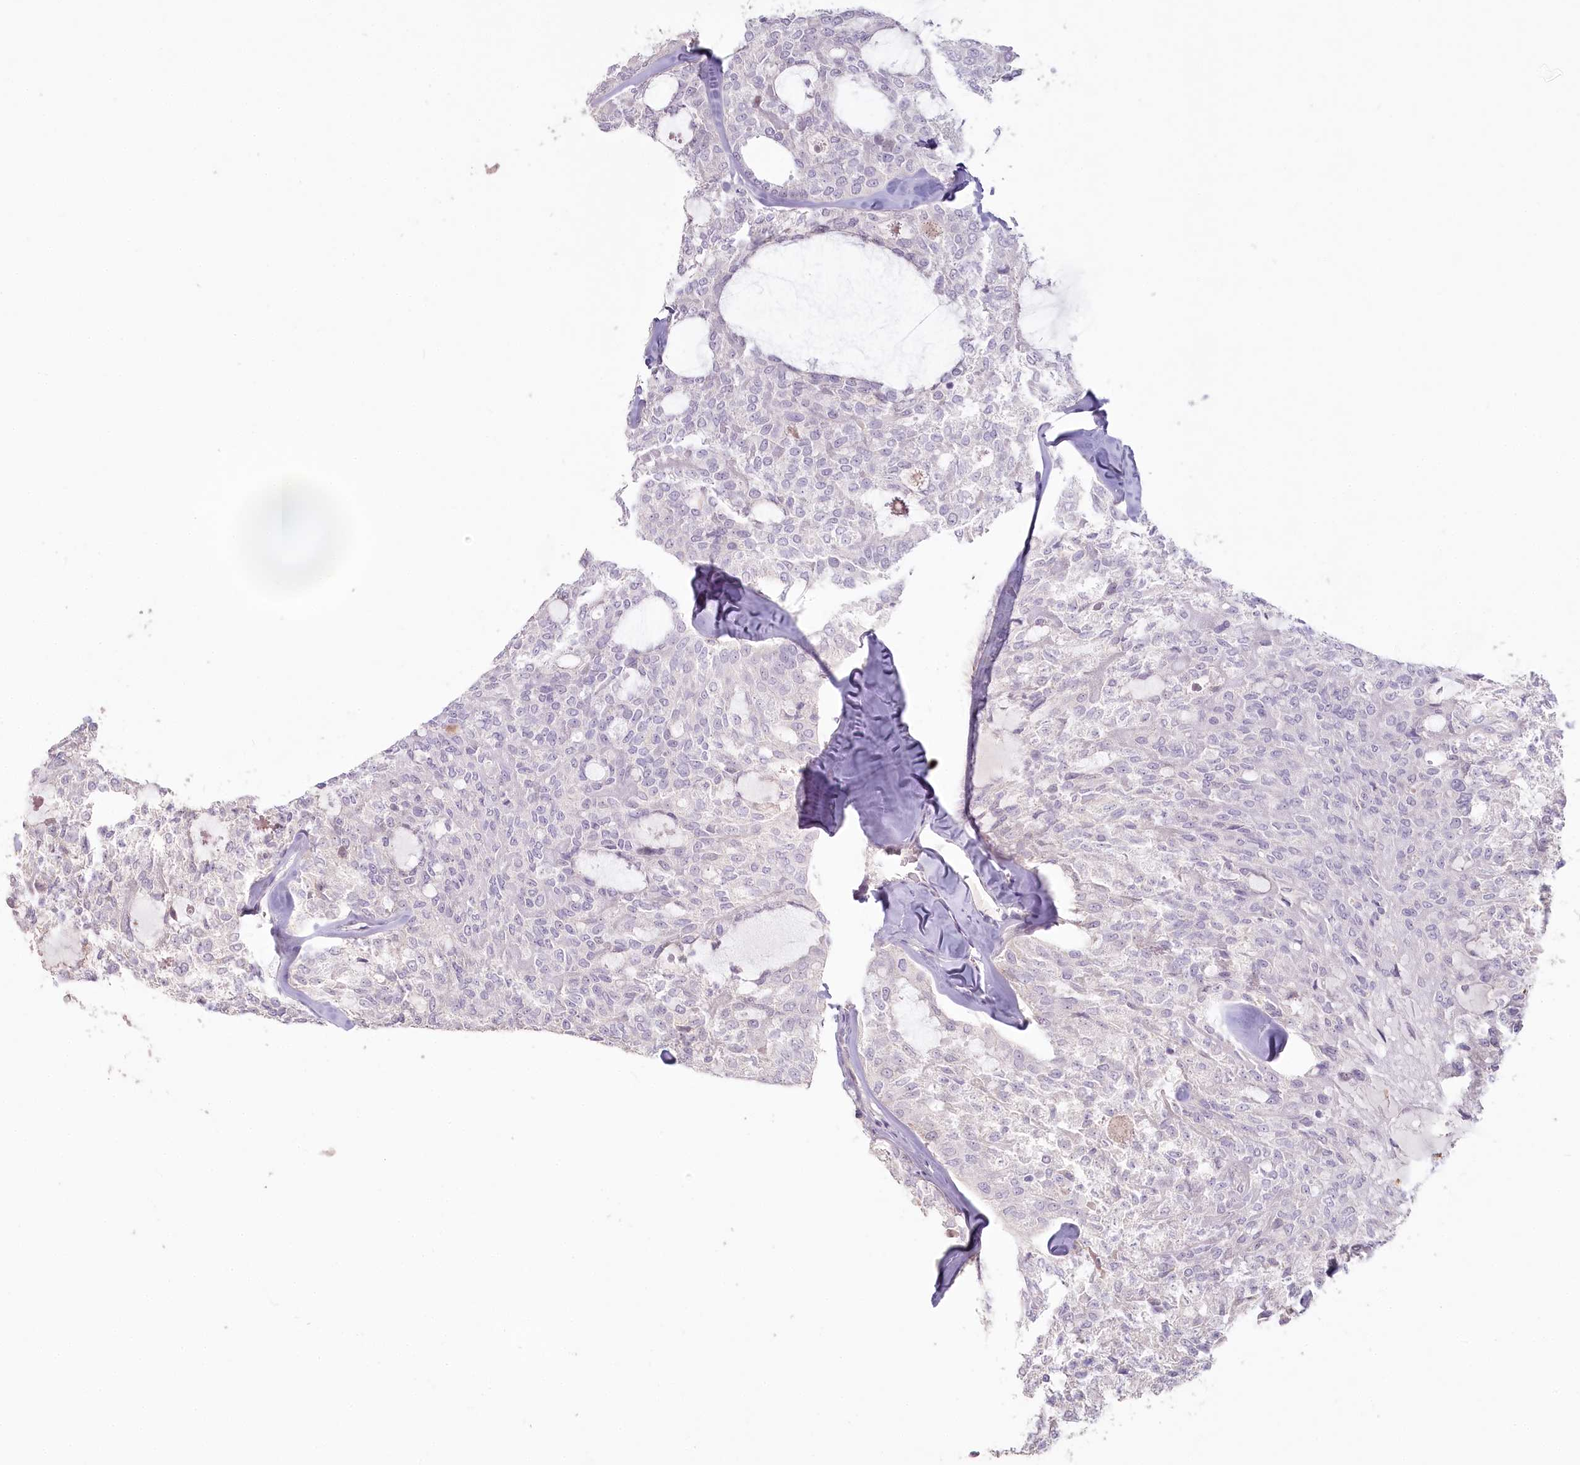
{"staining": {"intensity": "negative", "quantity": "none", "location": "none"}, "tissue": "thyroid cancer", "cell_type": "Tumor cells", "image_type": "cancer", "snomed": [{"axis": "morphology", "description": "Follicular adenoma carcinoma, NOS"}, {"axis": "topography", "description": "Thyroid gland"}], "caption": "There is no significant positivity in tumor cells of thyroid follicular adenoma carcinoma.", "gene": "USP11", "patient": {"sex": "male", "age": 75}}